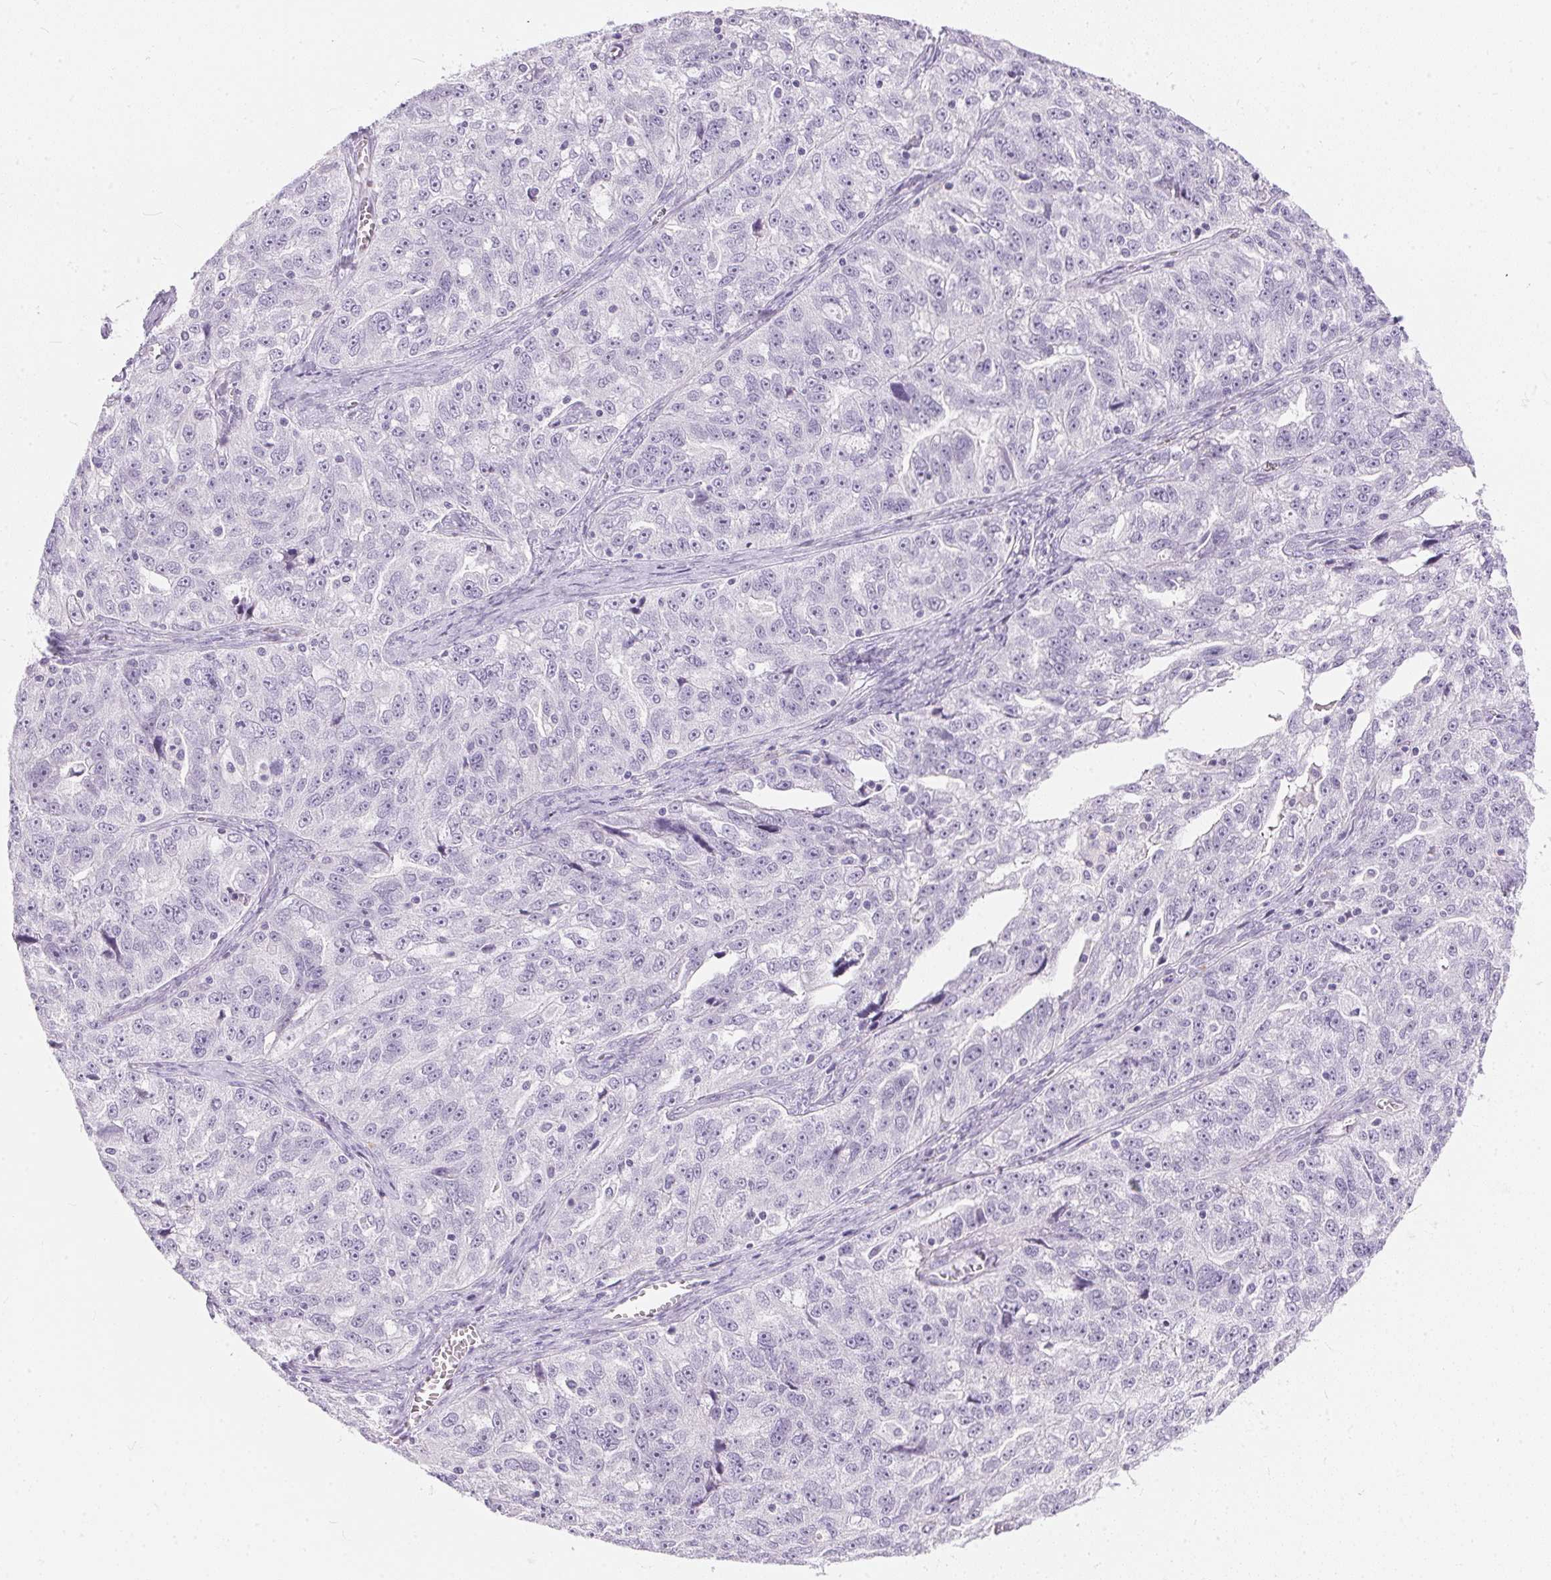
{"staining": {"intensity": "negative", "quantity": "none", "location": "none"}, "tissue": "ovarian cancer", "cell_type": "Tumor cells", "image_type": "cancer", "snomed": [{"axis": "morphology", "description": "Cystadenocarcinoma, serous, NOS"}, {"axis": "topography", "description": "Ovary"}], "caption": "The micrograph shows no staining of tumor cells in ovarian cancer (serous cystadenocarcinoma). Brightfield microscopy of immunohistochemistry (IHC) stained with DAB (3,3'-diaminobenzidine) (brown) and hematoxylin (blue), captured at high magnification.", "gene": "GBP6", "patient": {"sex": "female", "age": 51}}